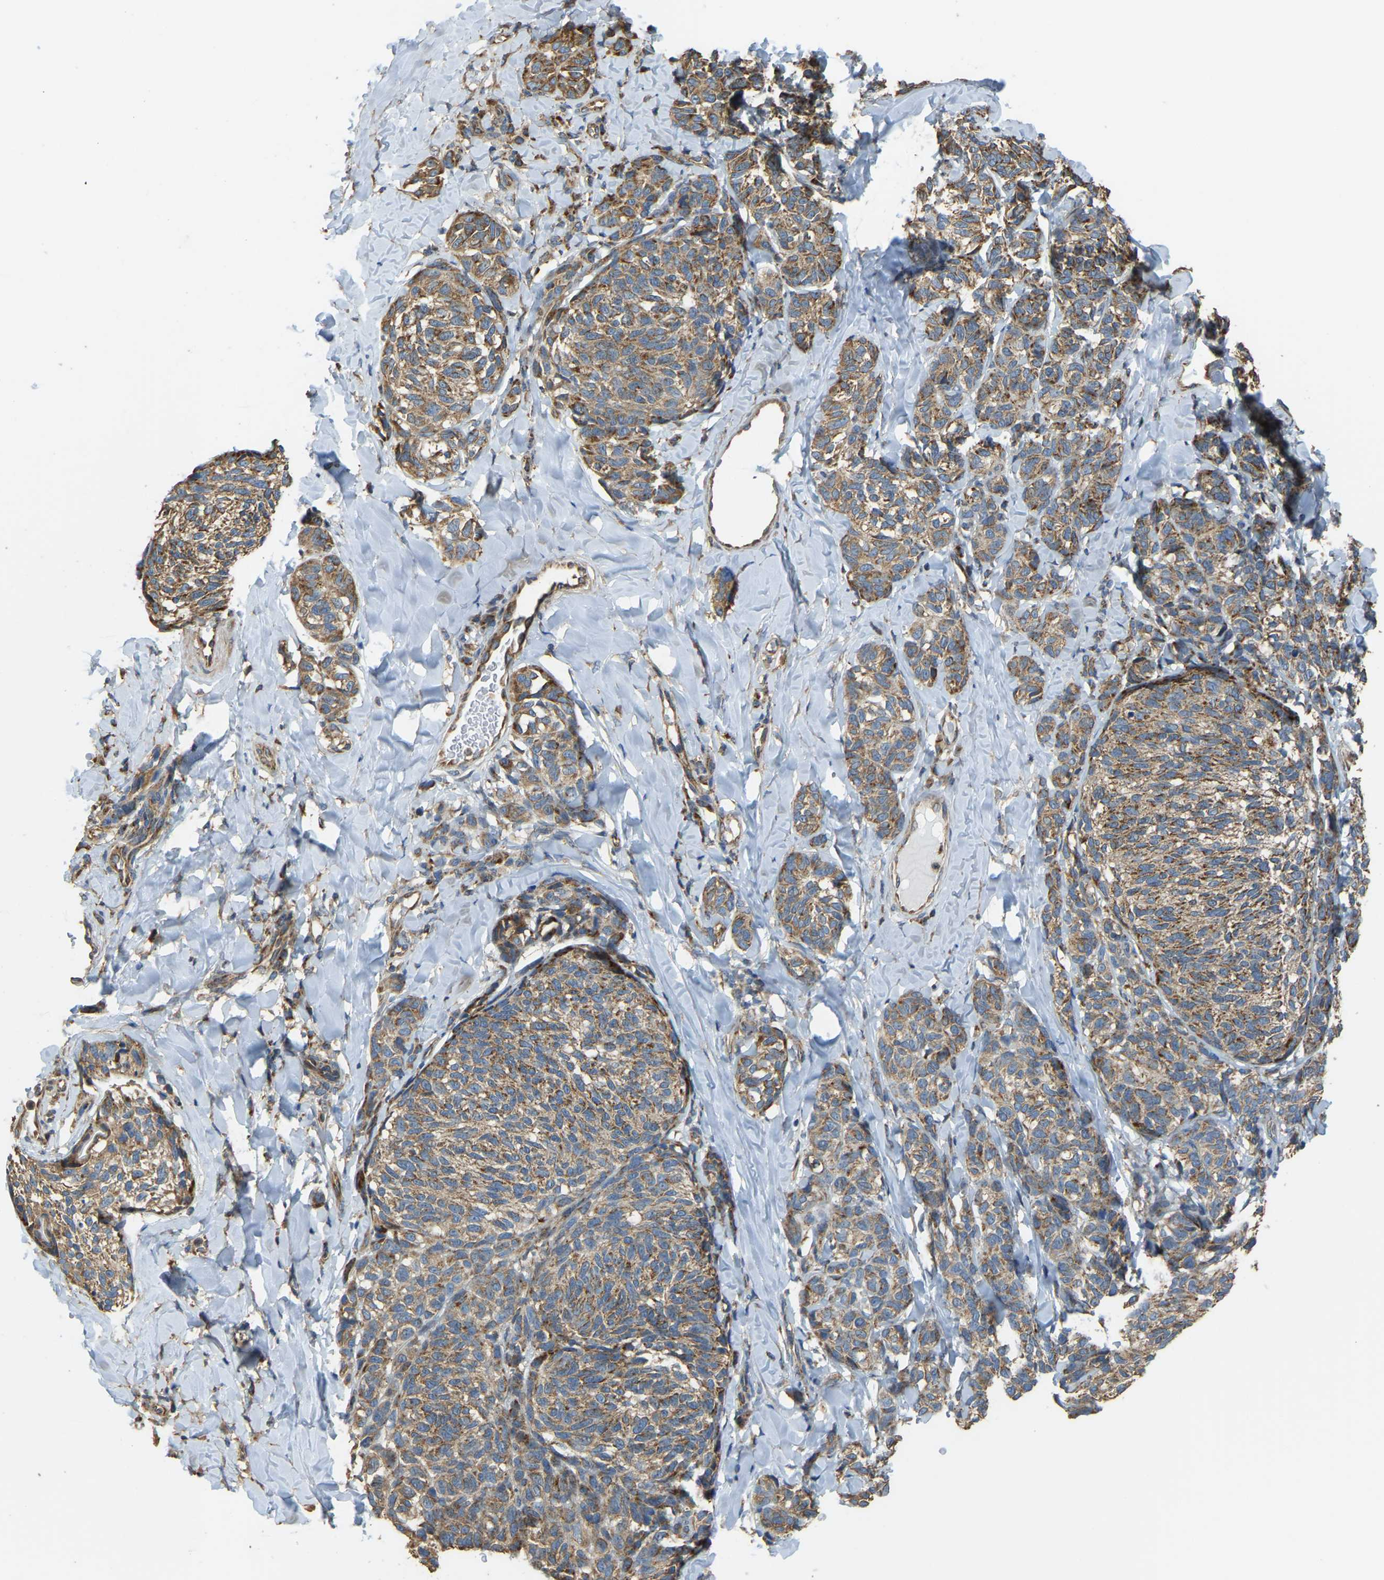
{"staining": {"intensity": "moderate", "quantity": ">75%", "location": "cytoplasmic/membranous"}, "tissue": "melanoma", "cell_type": "Tumor cells", "image_type": "cancer", "snomed": [{"axis": "morphology", "description": "Malignant melanoma, NOS"}, {"axis": "topography", "description": "Skin"}], "caption": "Tumor cells demonstrate medium levels of moderate cytoplasmic/membranous positivity in about >75% of cells in melanoma.", "gene": "PSMD7", "patient": {"sex": "female", "age": 73}}